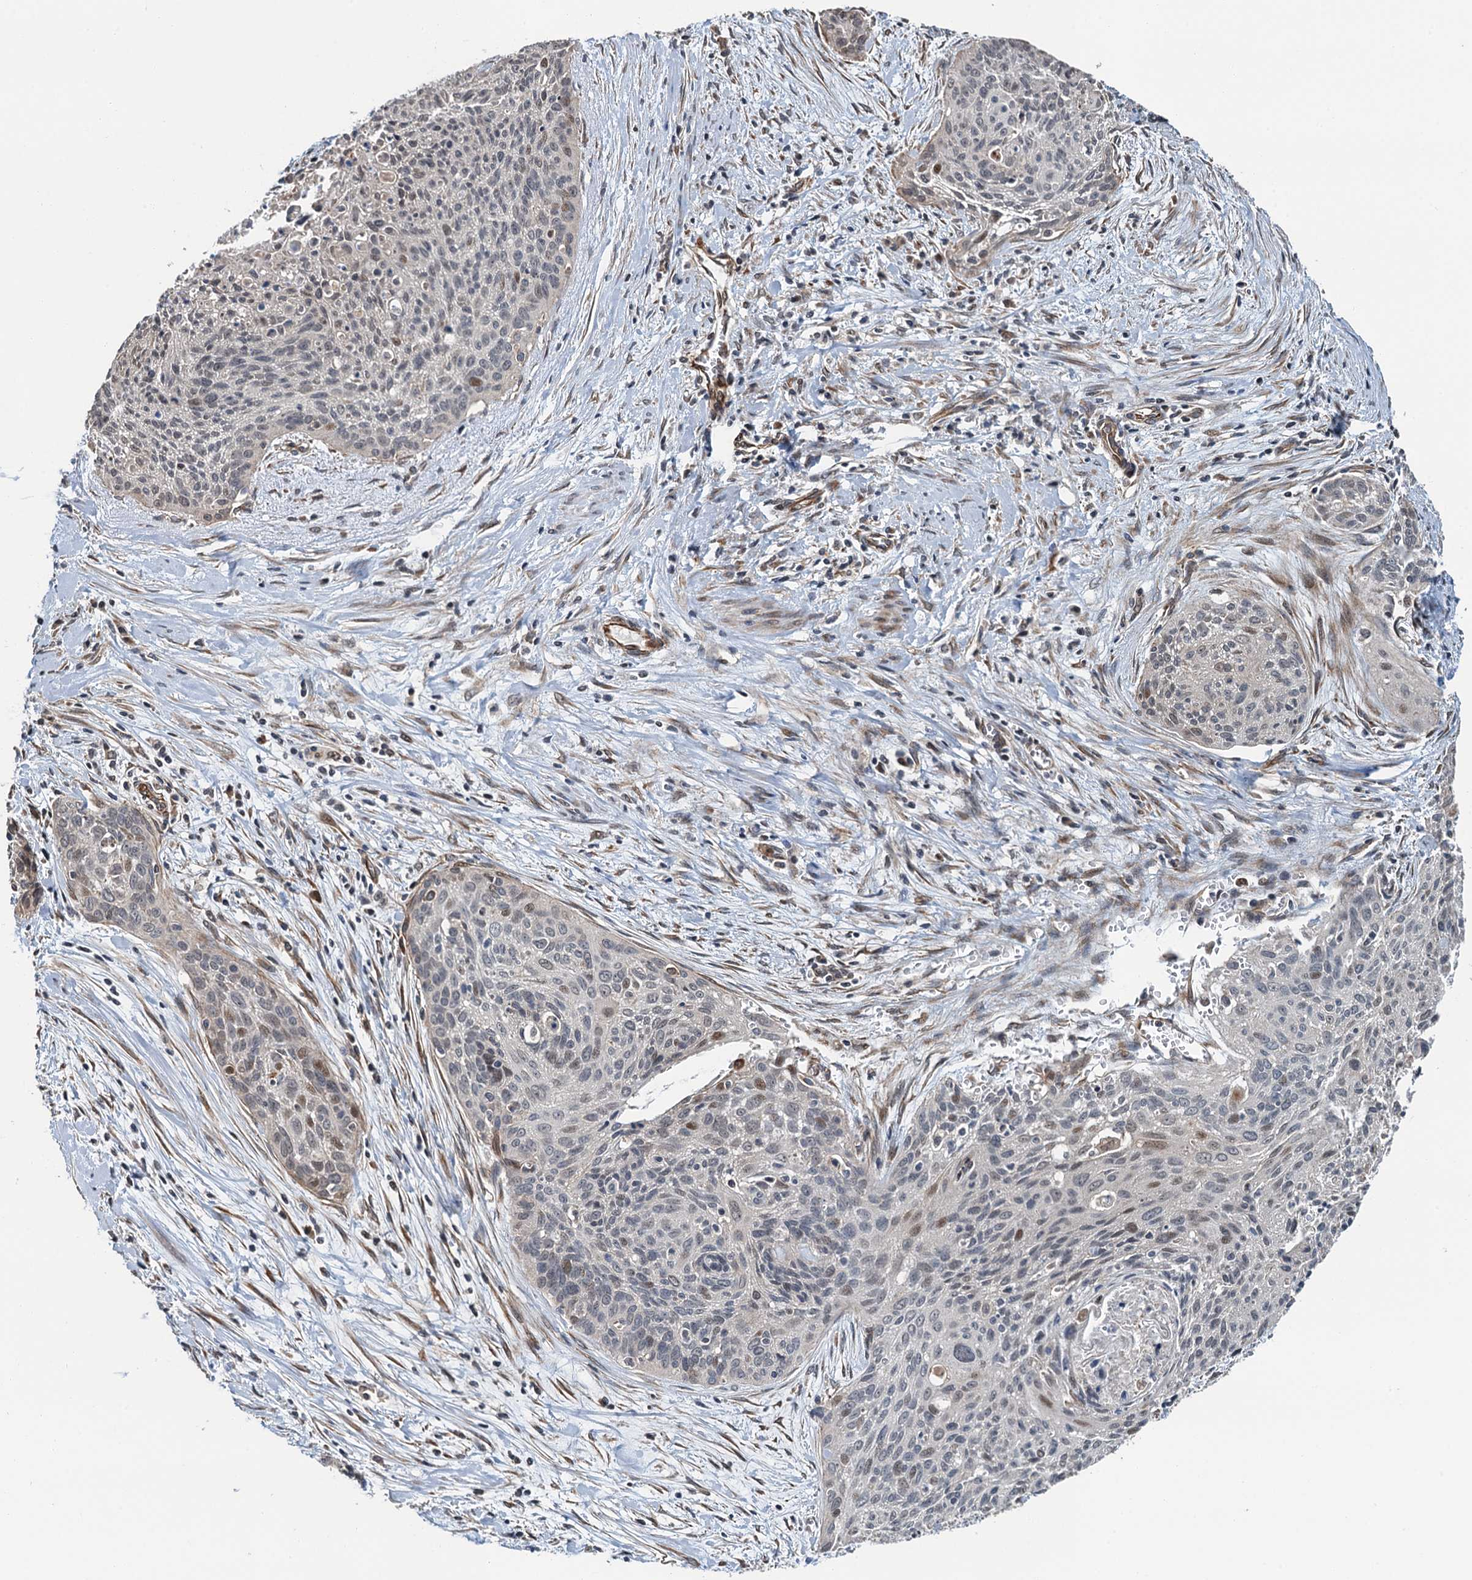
{"staining": {"intensity": "moderate", "quantity": "25%-75%", "location": "nuclear"}, "tissue": "cervical cancer", "cell_type": "Tumor cells", "image_type": "cancer", "snomed": [{"axis": "morphology", "description": "Squamous cell carcinoma, NOS"}, {"axis": "topography", "description": "Cervix"}], "caption": "IHC (DAB) staining of squamous cell carcinoma (cervical) reveals moderate nuclear protein expression in about 25%-75% of tumor cells. (IHC, brightfield microscopy, high magnification).", "gene": "WHAMM", "patient": {"sex": "female", "age": 55}}